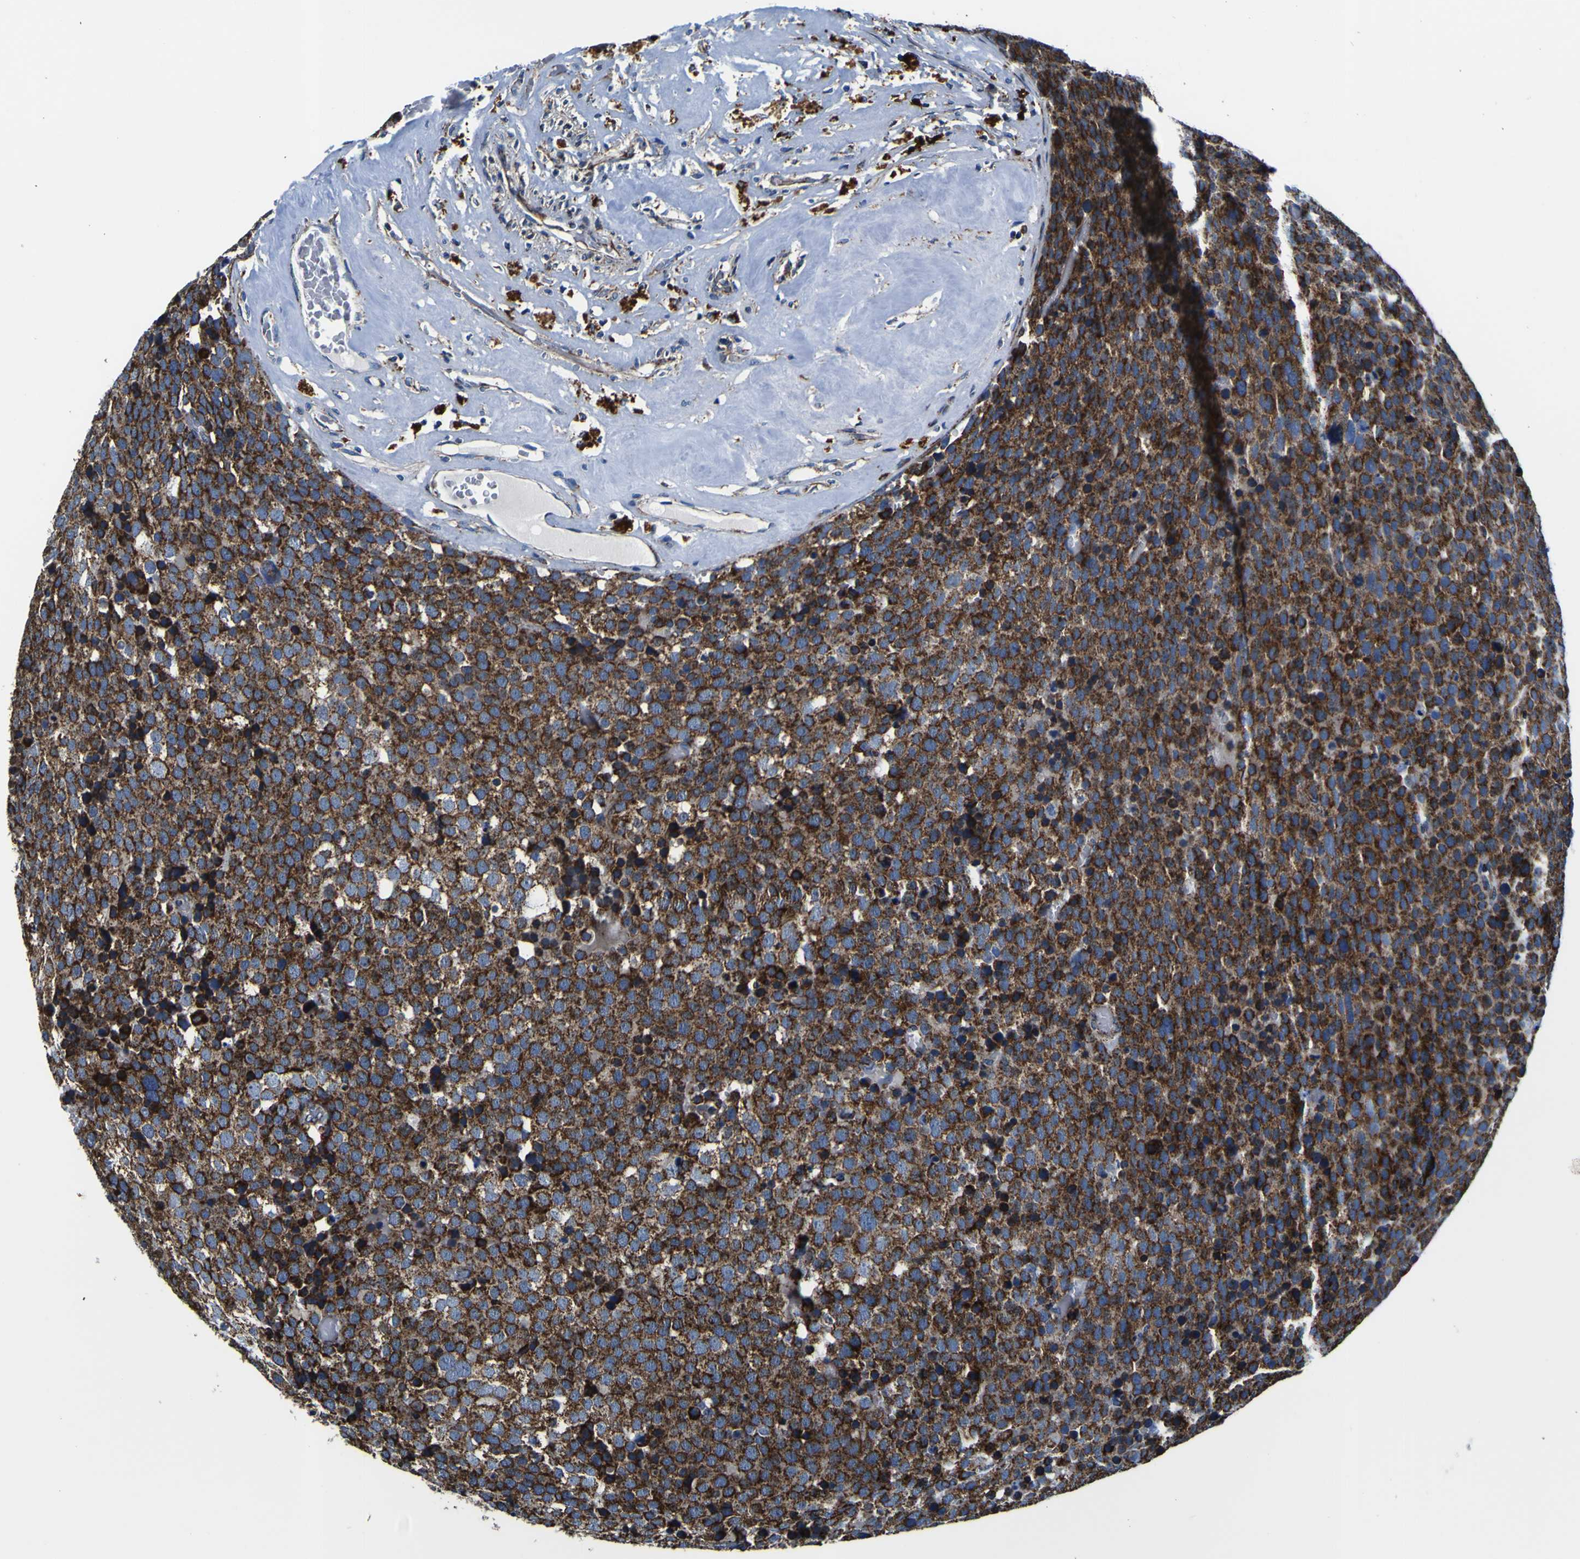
{"staining": {"intensity": "strong", "quantity": ">75%", "location": "cytoplasmic/membranous"}, "tissue": "testis cancer", "cell_type": "Tumor cells", "image_type": "cancer", "snomed": [{"axis": "morphology", "description": "Seminoma, NOS"}, {"axis": "topography", "description": "Testis"}], "caption": "A brown stain highlights strong cytoplasmic/membranous expression of a protein in human testis cancer (seminoma) tumor cells. Using DAB (brown) and hematoxylin (blue) stains, captured at high magnification using brightfield microscopy.", "gene": "PTRH2", "patient": {"sex": "male", "age": 71}}